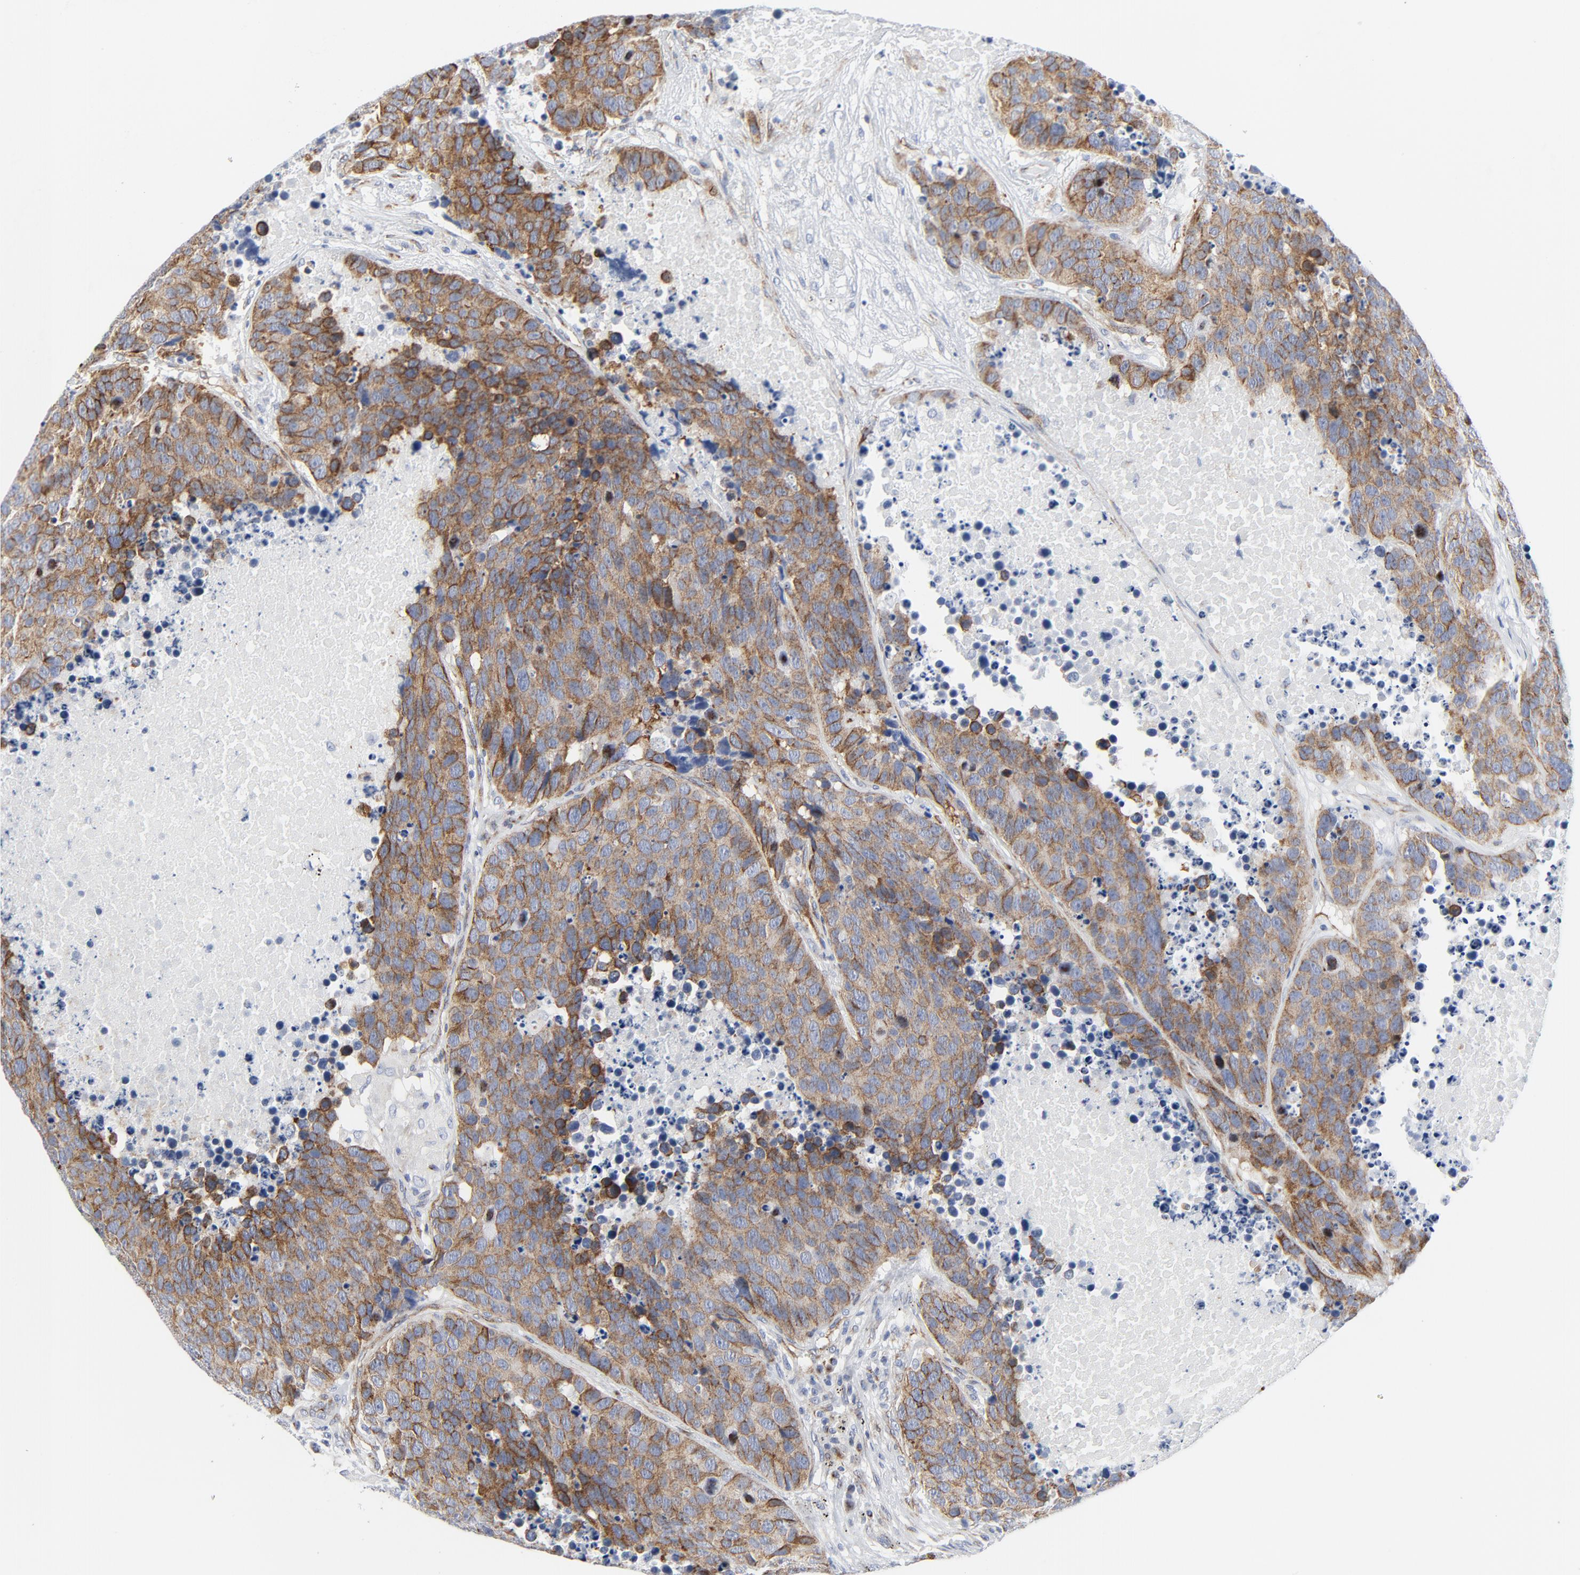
{"staining": {"intensity": "moderate", "quantity": ">75%", "location": "cytoplasmic/membranous"}, "tissue": "carcinoid", "cell_type": "Tumor cells", "image_type": "cancer", "snomed": [{"axis": "morphology", "description": "Carcinoid, malignant, NOS"}, {"axis": "topography", "description": "Lung"}], "caption": "The immunohistochemical stain highlights moderate cytoplasmic/membranous expression in tumor cells of carcinoid tissue.", "gene": "TUBB1", "patient": {"sex": "male", "age": 60}}